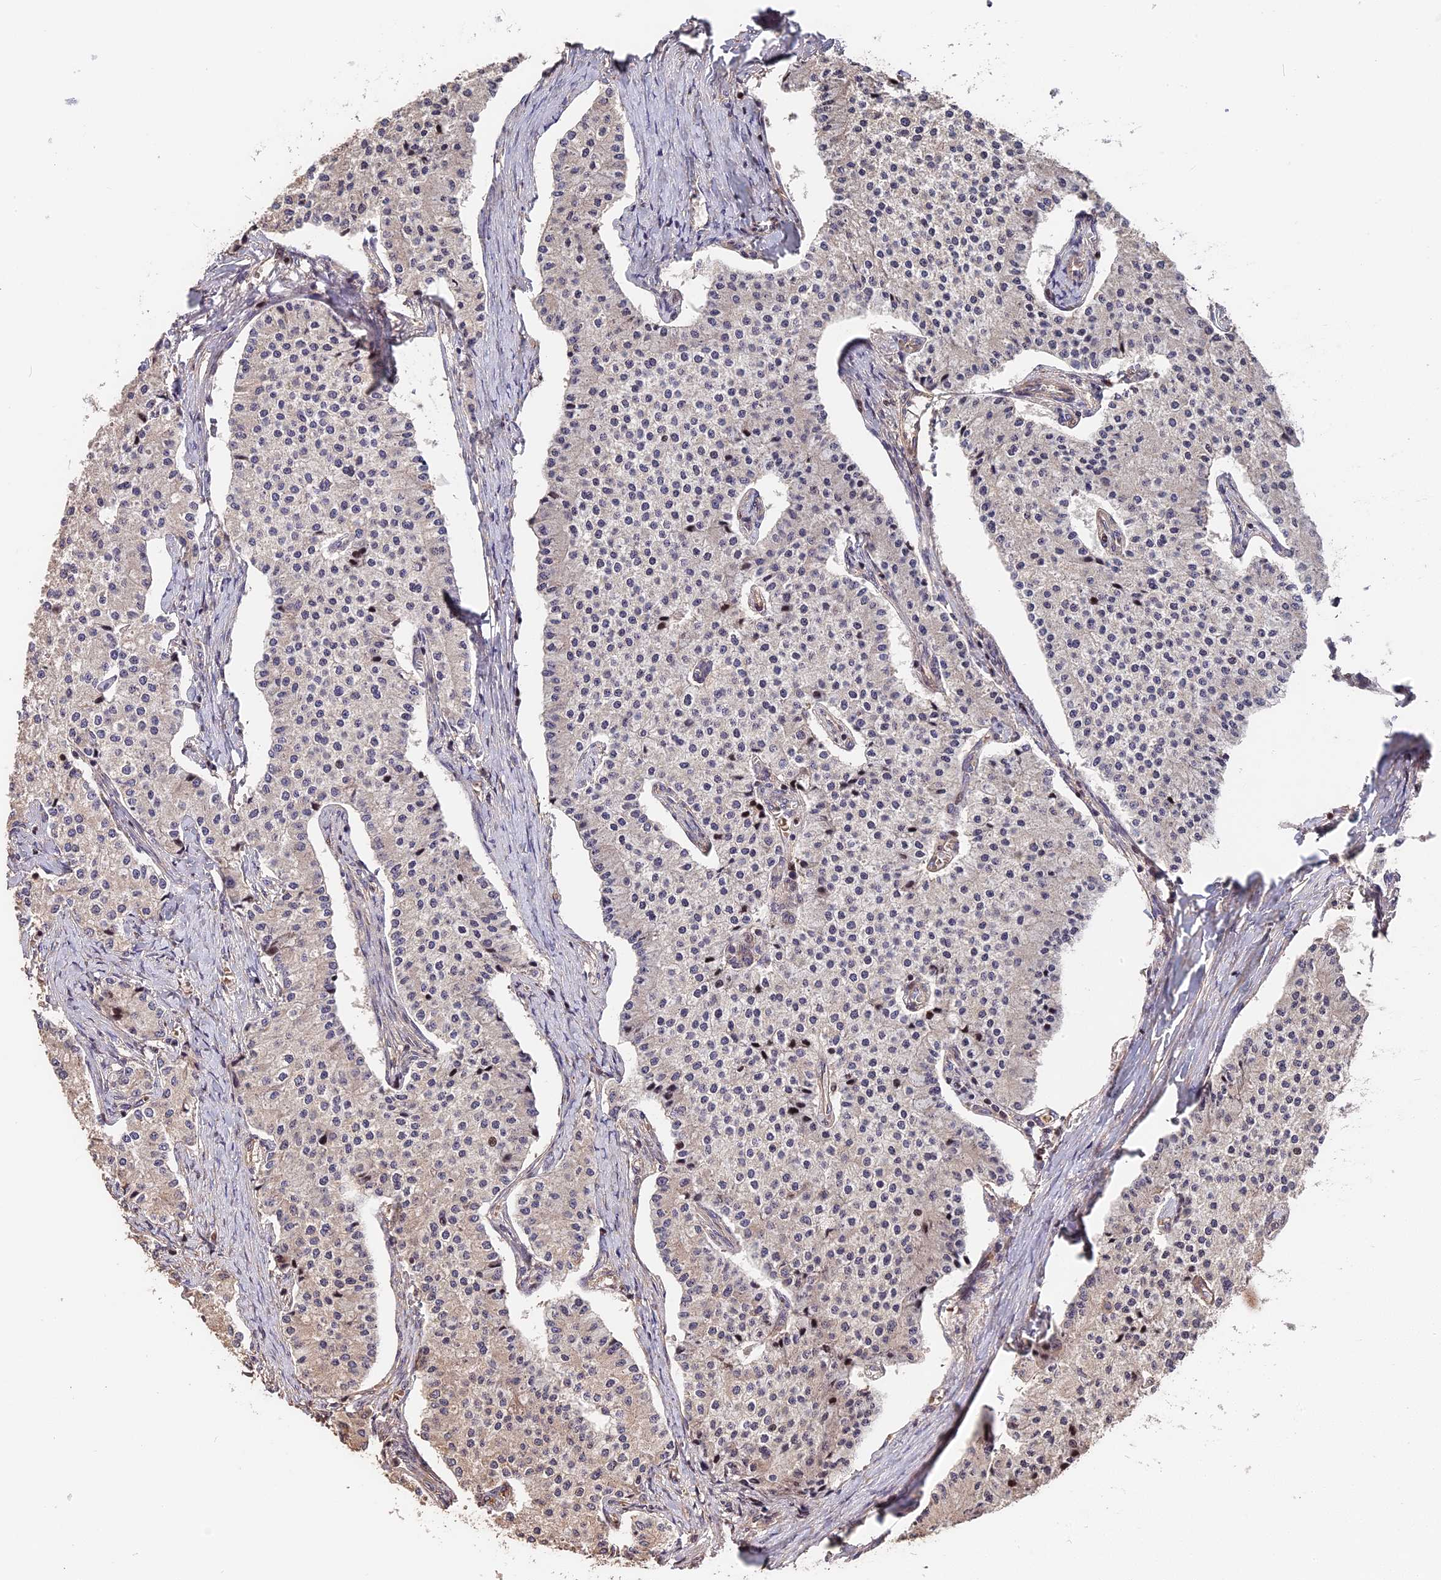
{"staining": {"intensity": "weak", "quantity": "<25%", "location": "nuclear"}, "tissue": "carcinoid", "cell_type": "Tumor cells", "image_type": "cancer", "snomed": [{"axis": "morphology", "description": "Carcinoid, malignant, NOS"}, {"axis": "topography", "description": "Colon"}], "caption": "The micrograph exhibits no staining of tumor cells in carcinoid.", "gene": "ARHGAP17", "patient": {"sex": "female", "age": 52}}